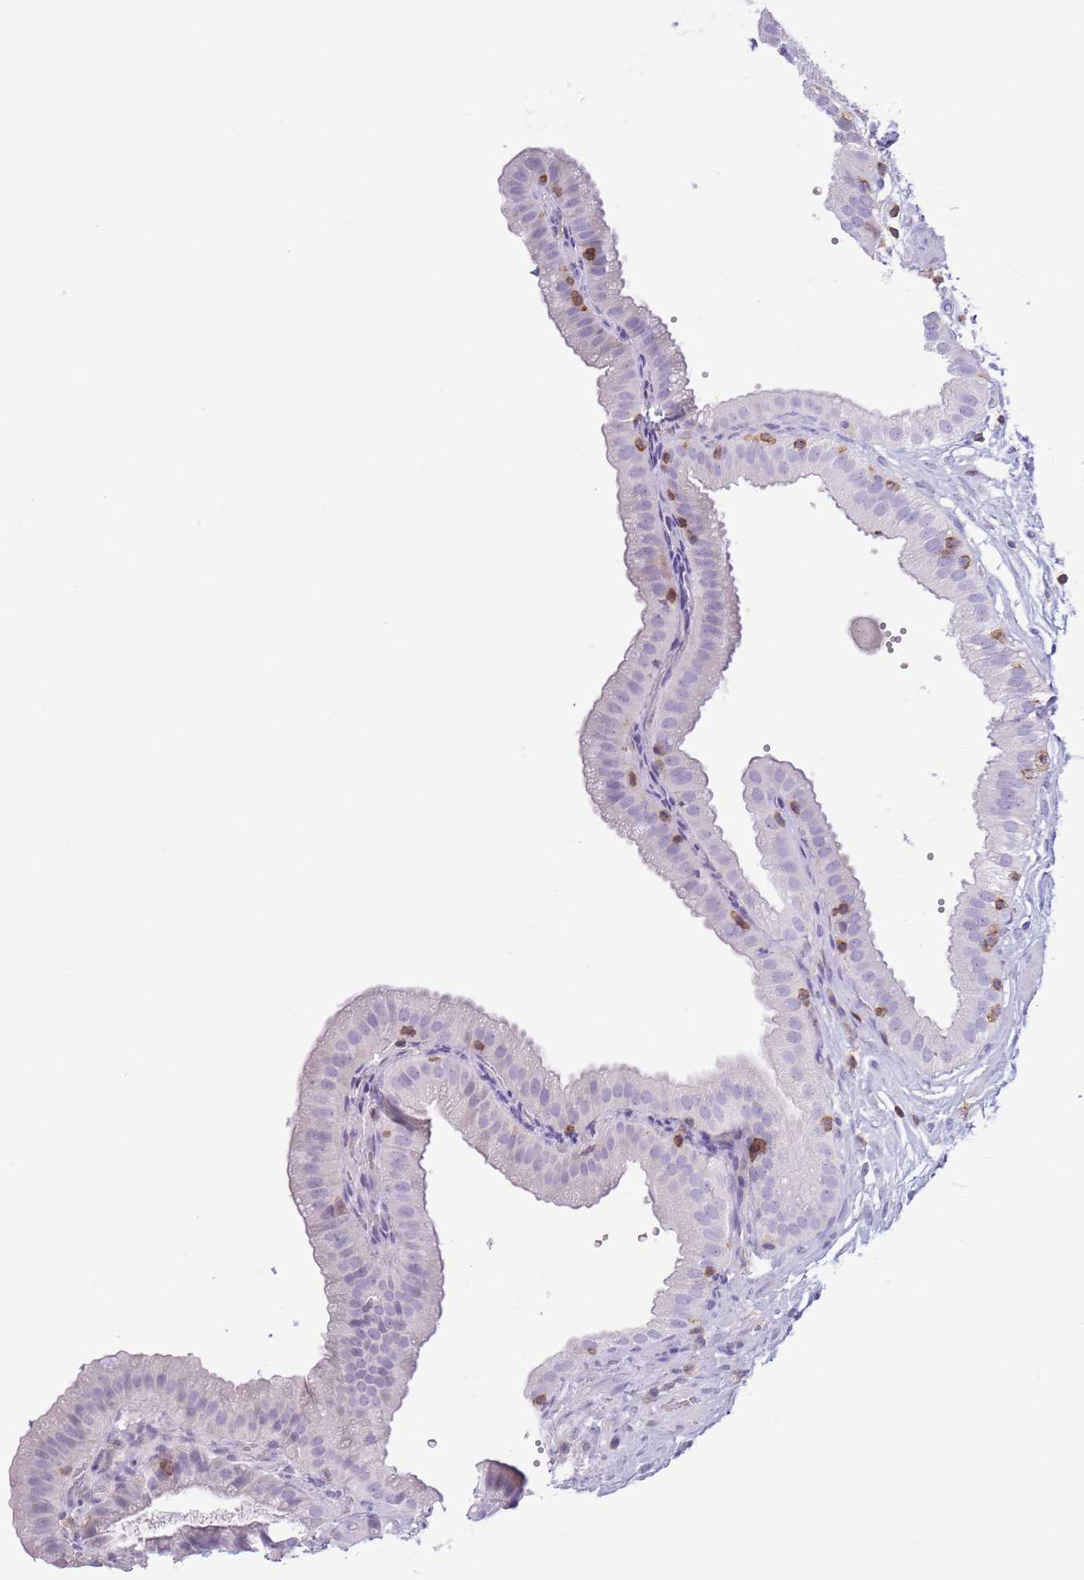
{"staining": {"intensity": "negative", "quantity": "none", "location": "none"}, "tissue": "gallbladder", "cell_type": "Glandular cells", "image_type": "normal", "snomed": [{"axis": "morphology", "description": "Normal tissue, NOS"}, {"axis": "topography", "description": "Gallbladder"}], "caption": "High power microscopy photomicrograph of an immunohistochemistry photomicrograph of normal gallbladder, revealing no significant positivity in glandular cells.", "gene": "OR4Q3", "patient": {"sex": "female", "age": 61}}